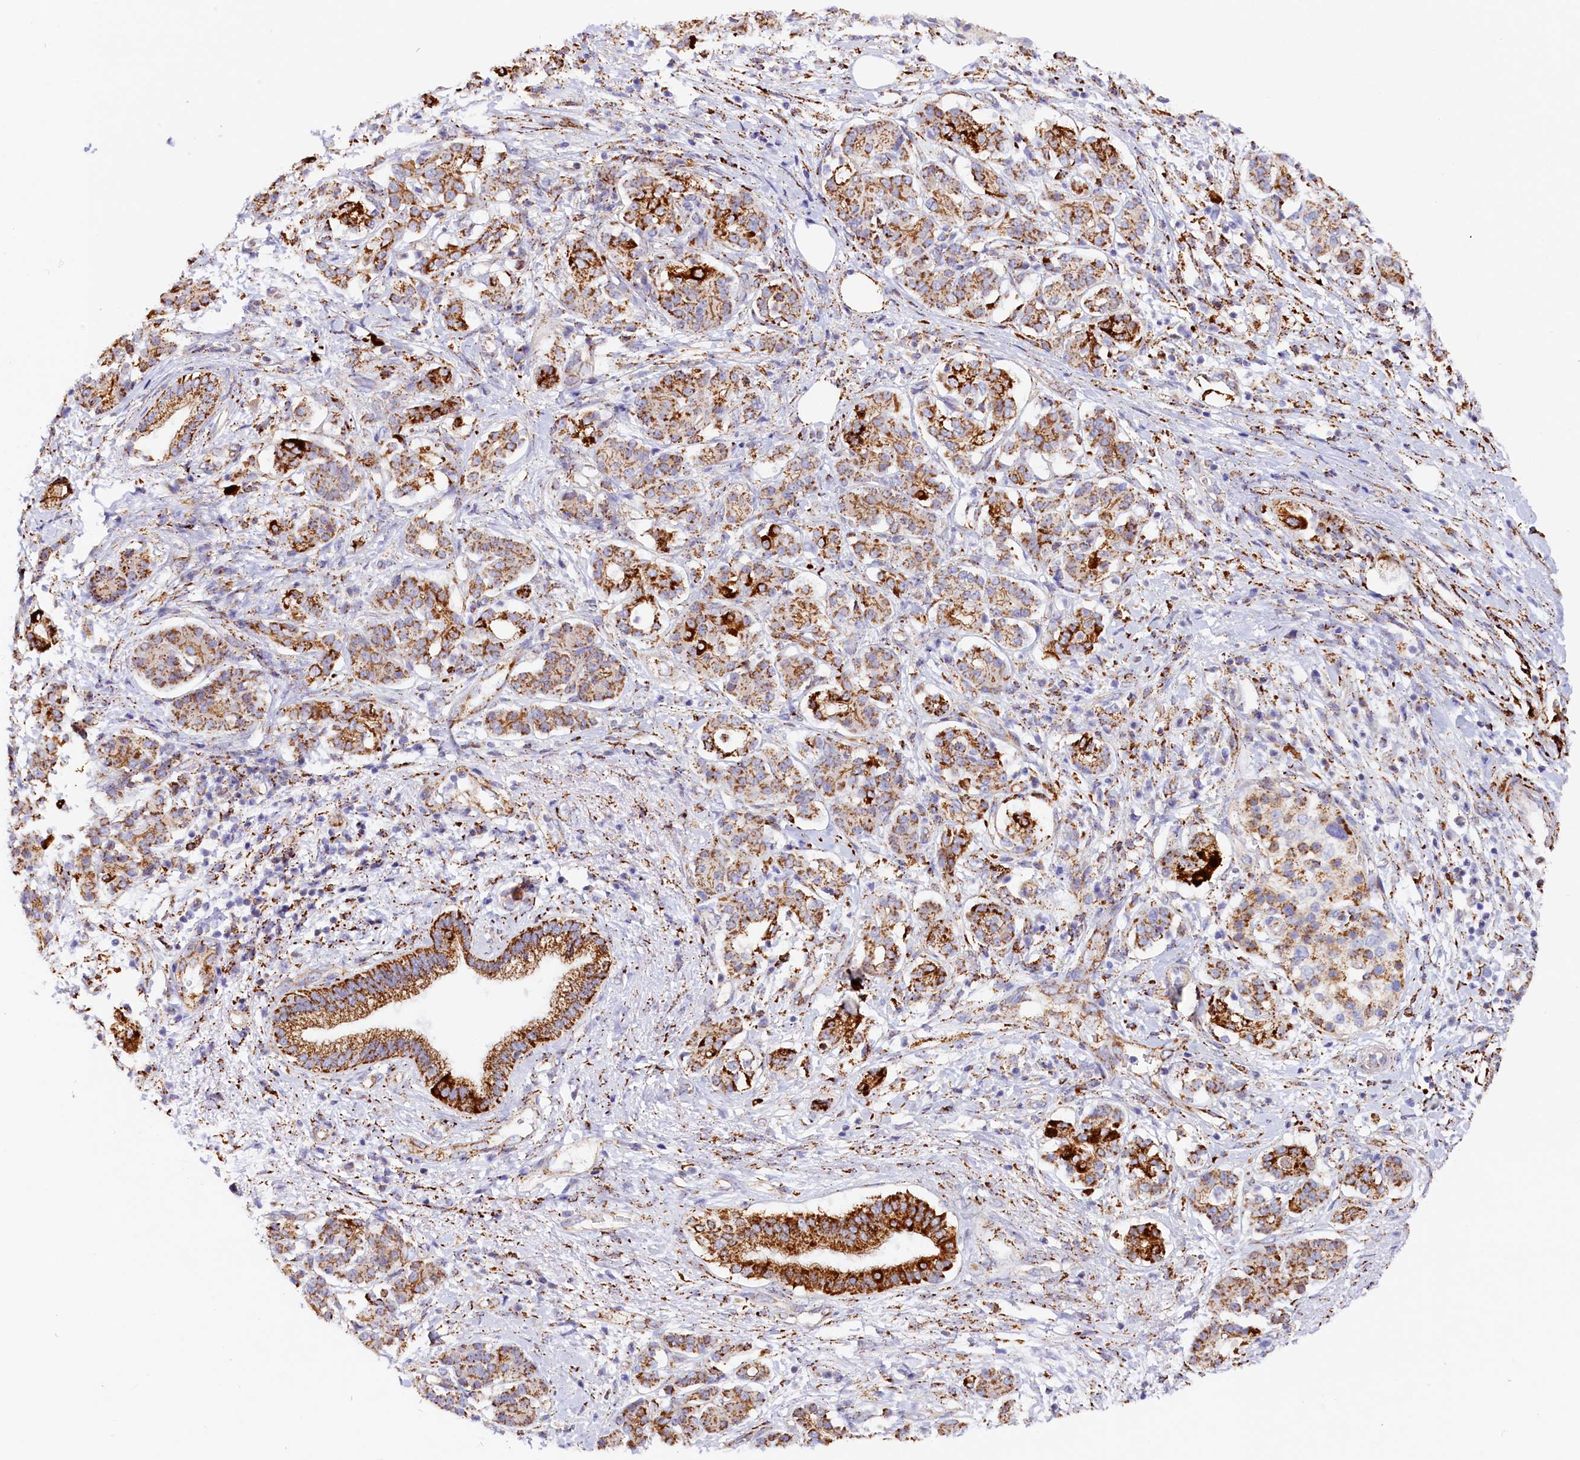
{"staining": {"intensity": "strong", "quantity": ">75%", "location": "cytoplasmic/membranous"}, "tissue": "pancreatic cancer", "cell_type": "Tumor cells", "image_type": "cancer", "snomed": [{"axis": "morphology", "description": "Adenocarcinoma, NOS"}, {"axis": "topography", "description": "Pancreas"}], "caption": "A micrograph of human adenocarcinoma (pancreatic) stained for a protein reveals strong cytoplasmic/membranous brown staining in tumor cells.", "gene": "AKTIP", "patient": {"sex": "female", "age": 73}}